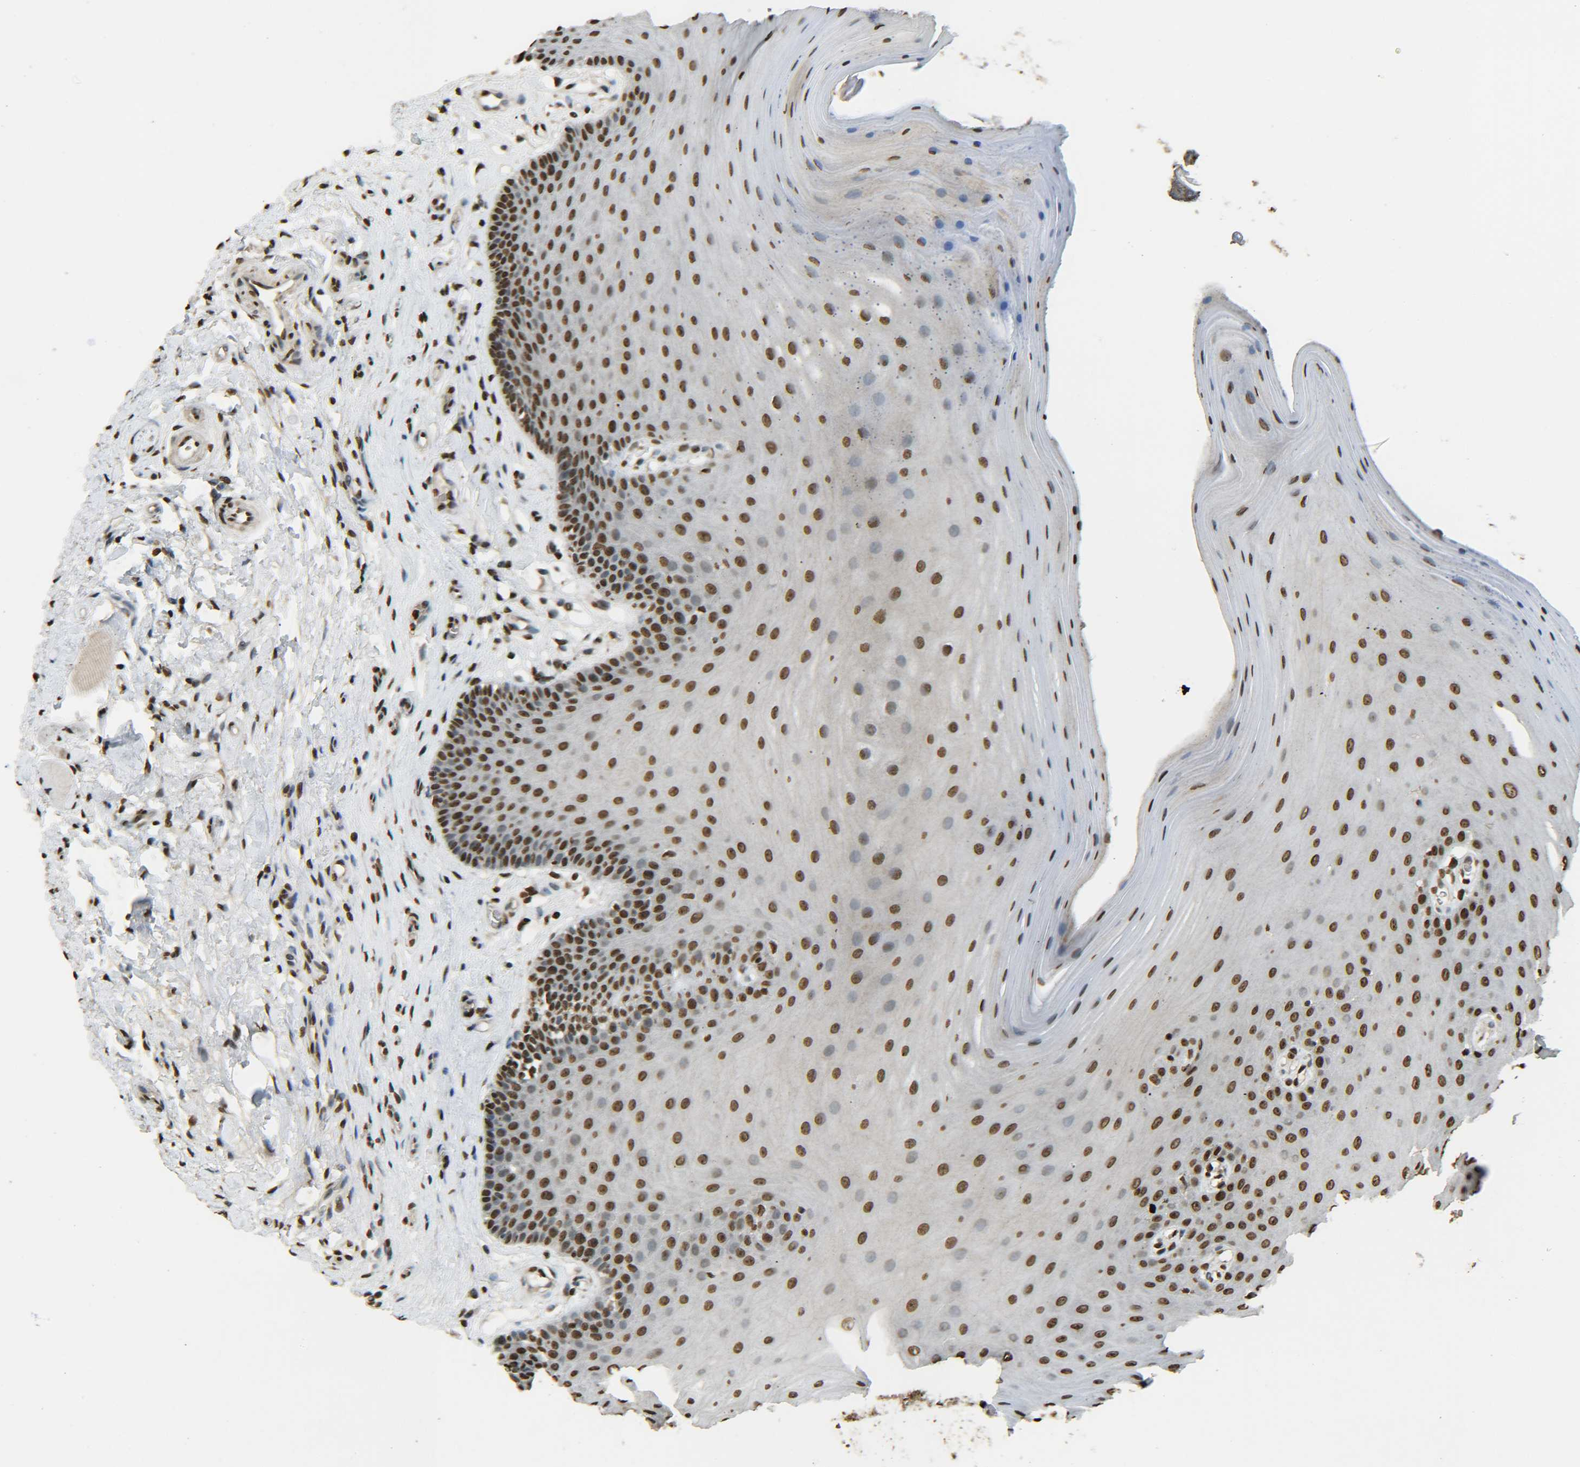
{"staining": {"intensity": "moderate", "quantity": ">75%", "location": "nuclear"}, "tissue": "oral mucosa", "cell_type": "Squamous epithelial cells", "image_type": "normal", "snomed": [{"axis": "morphology", "description": "Normal tissue, NOS"}, {"axis": "topography", "description": "Skeletal muscle"}, {"axis": "topography", "description": "Oral tissue"}], "caption": "Protein staining of benign oral mucosa exhibits moderate nuclear expression in about >75% of squamous epithelial cells.", "gene": "H4C16", "patient": {"sex": "male", "age": 58}}